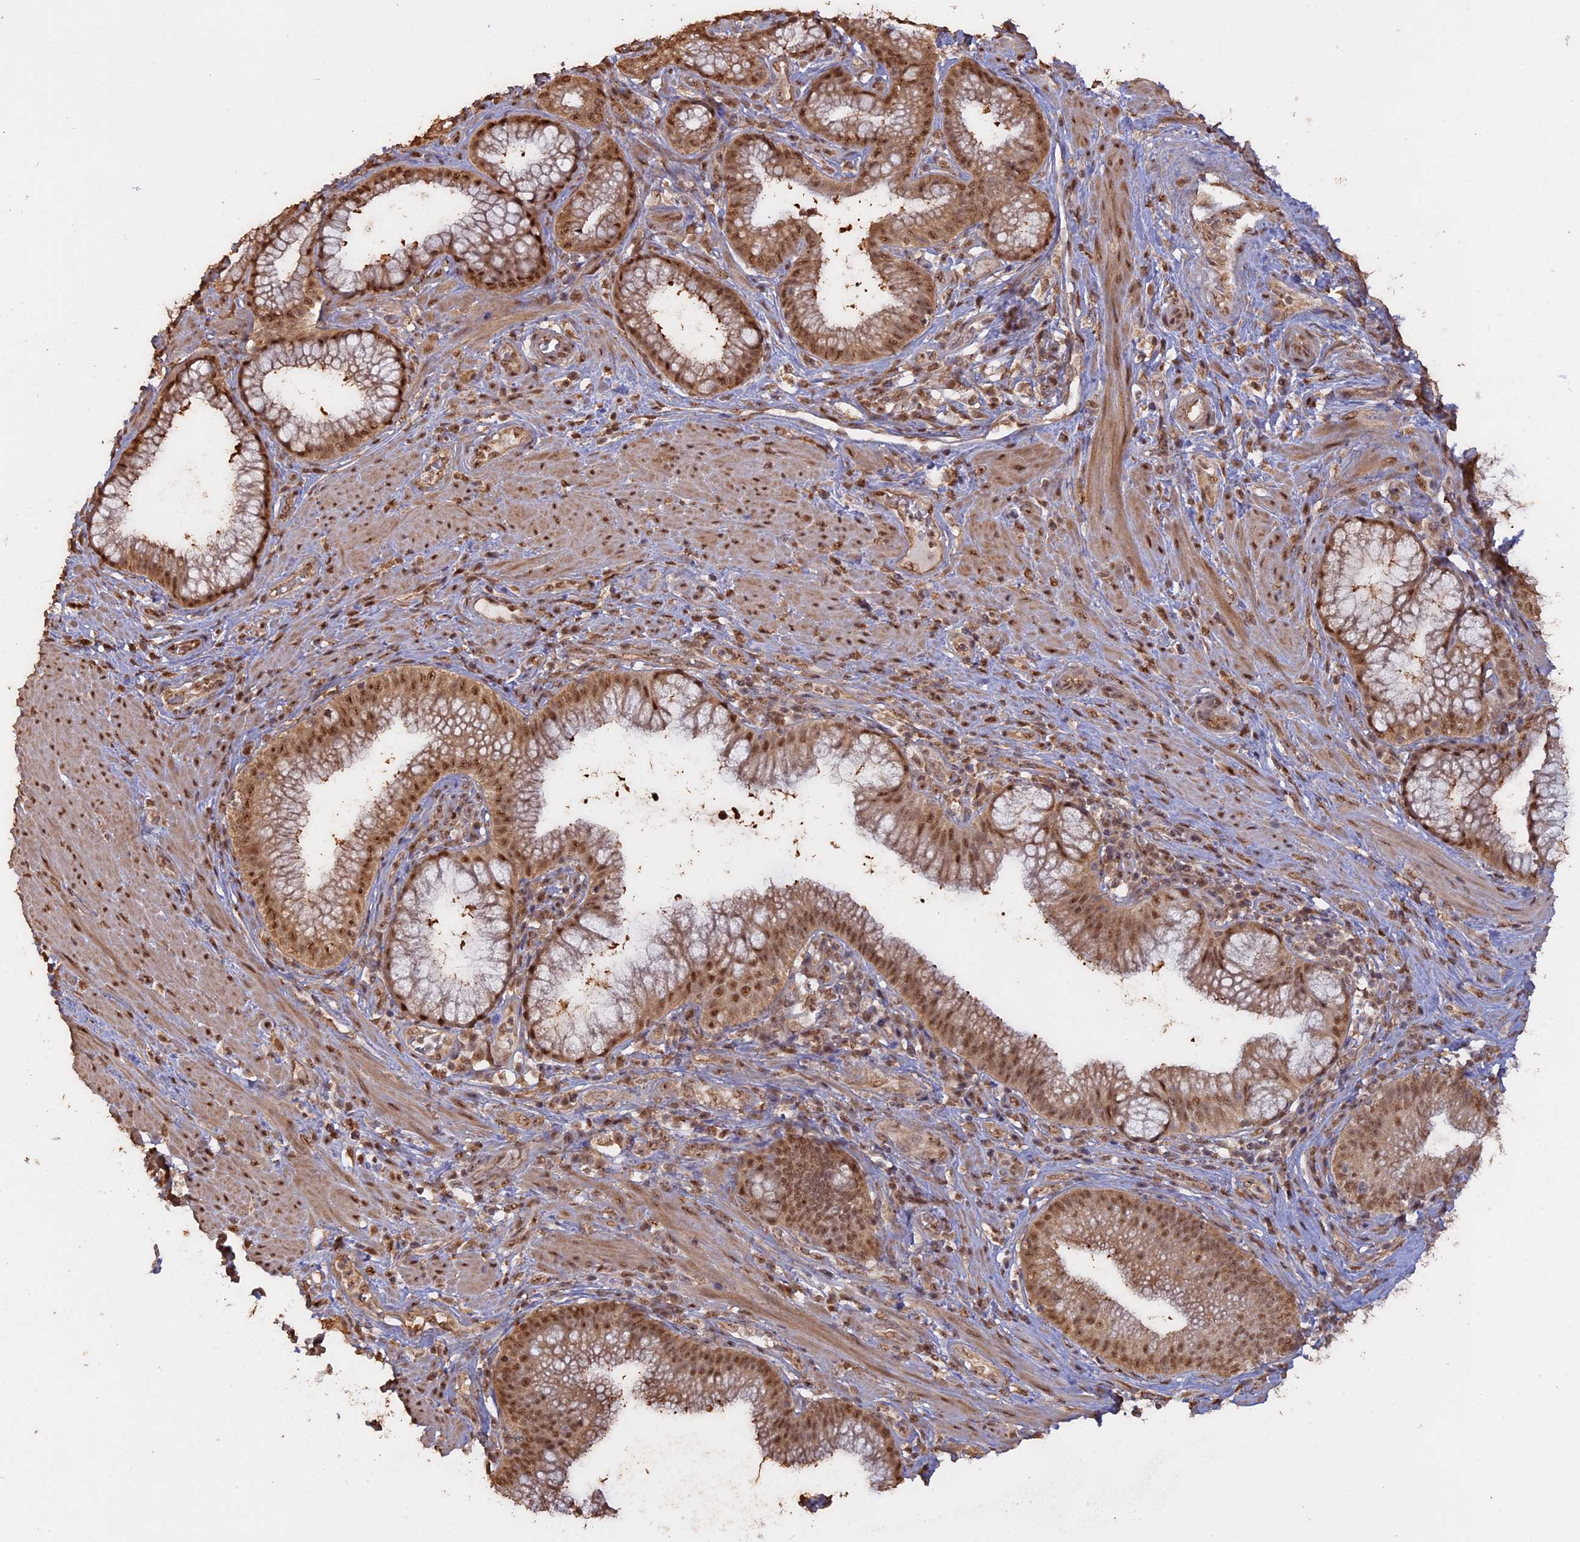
{"staining": {"intensity": "moderate", "quantity": ">75%", "location": "cytoplasmic/membranous,nuclear"}, "tissue": "pancreatic cancer", "cell_type": "Tumor cells", "image_type": "cancer", "snomed": [{"axis": "morphology", "description": "Adenocarcinoma, NOS"}, {"axis": "topography", "description": "Pancreas"}], "caption": "Protein analysis of pancreatic cancer (adenocarcinoma) tissue displays moderate cytoplasmic/membranous and nuclear positivity in about >75% of tumor cells.", "gene": "PSMC6", "patient": {"sex": "male", "age": 72}}